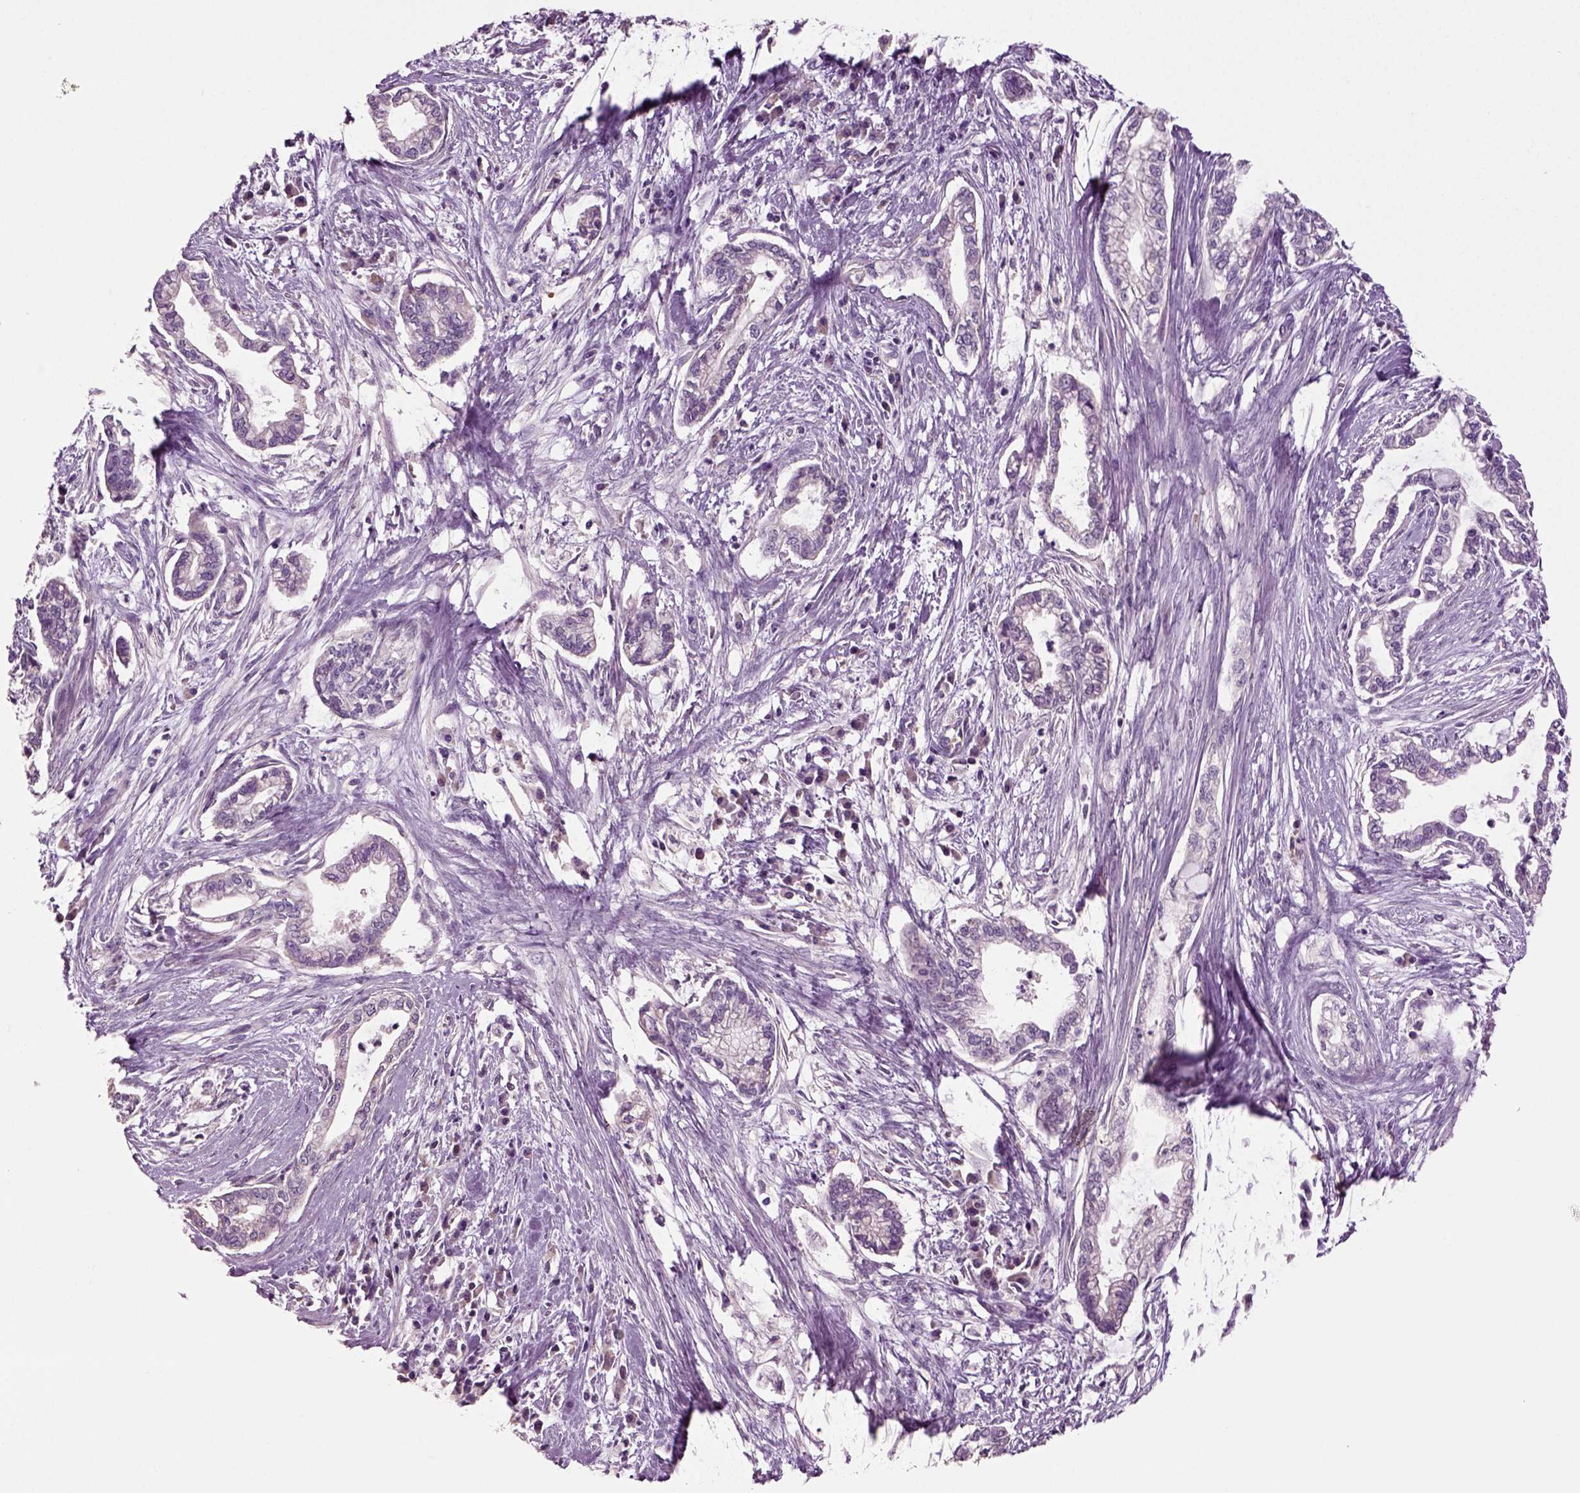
{"staining": {"intensity": "negative", "quantity": "none", "location": "none"}, "tissue": "cervical cancer", "cell_type": "Tumor cells", "image_type": "cancer", "snomed": [{"axis": "morphology", "description": "Adenocarcinoma, NOS"}, {"axis": "topography", "description": "Cervix"}], "caption": "Immunohistochemical staining of human adenocarcinoma (cervical) shows no significant staining in tumor cells.", "gene": "DEFB118", "patient": {"sex": "female", "age": 62}}